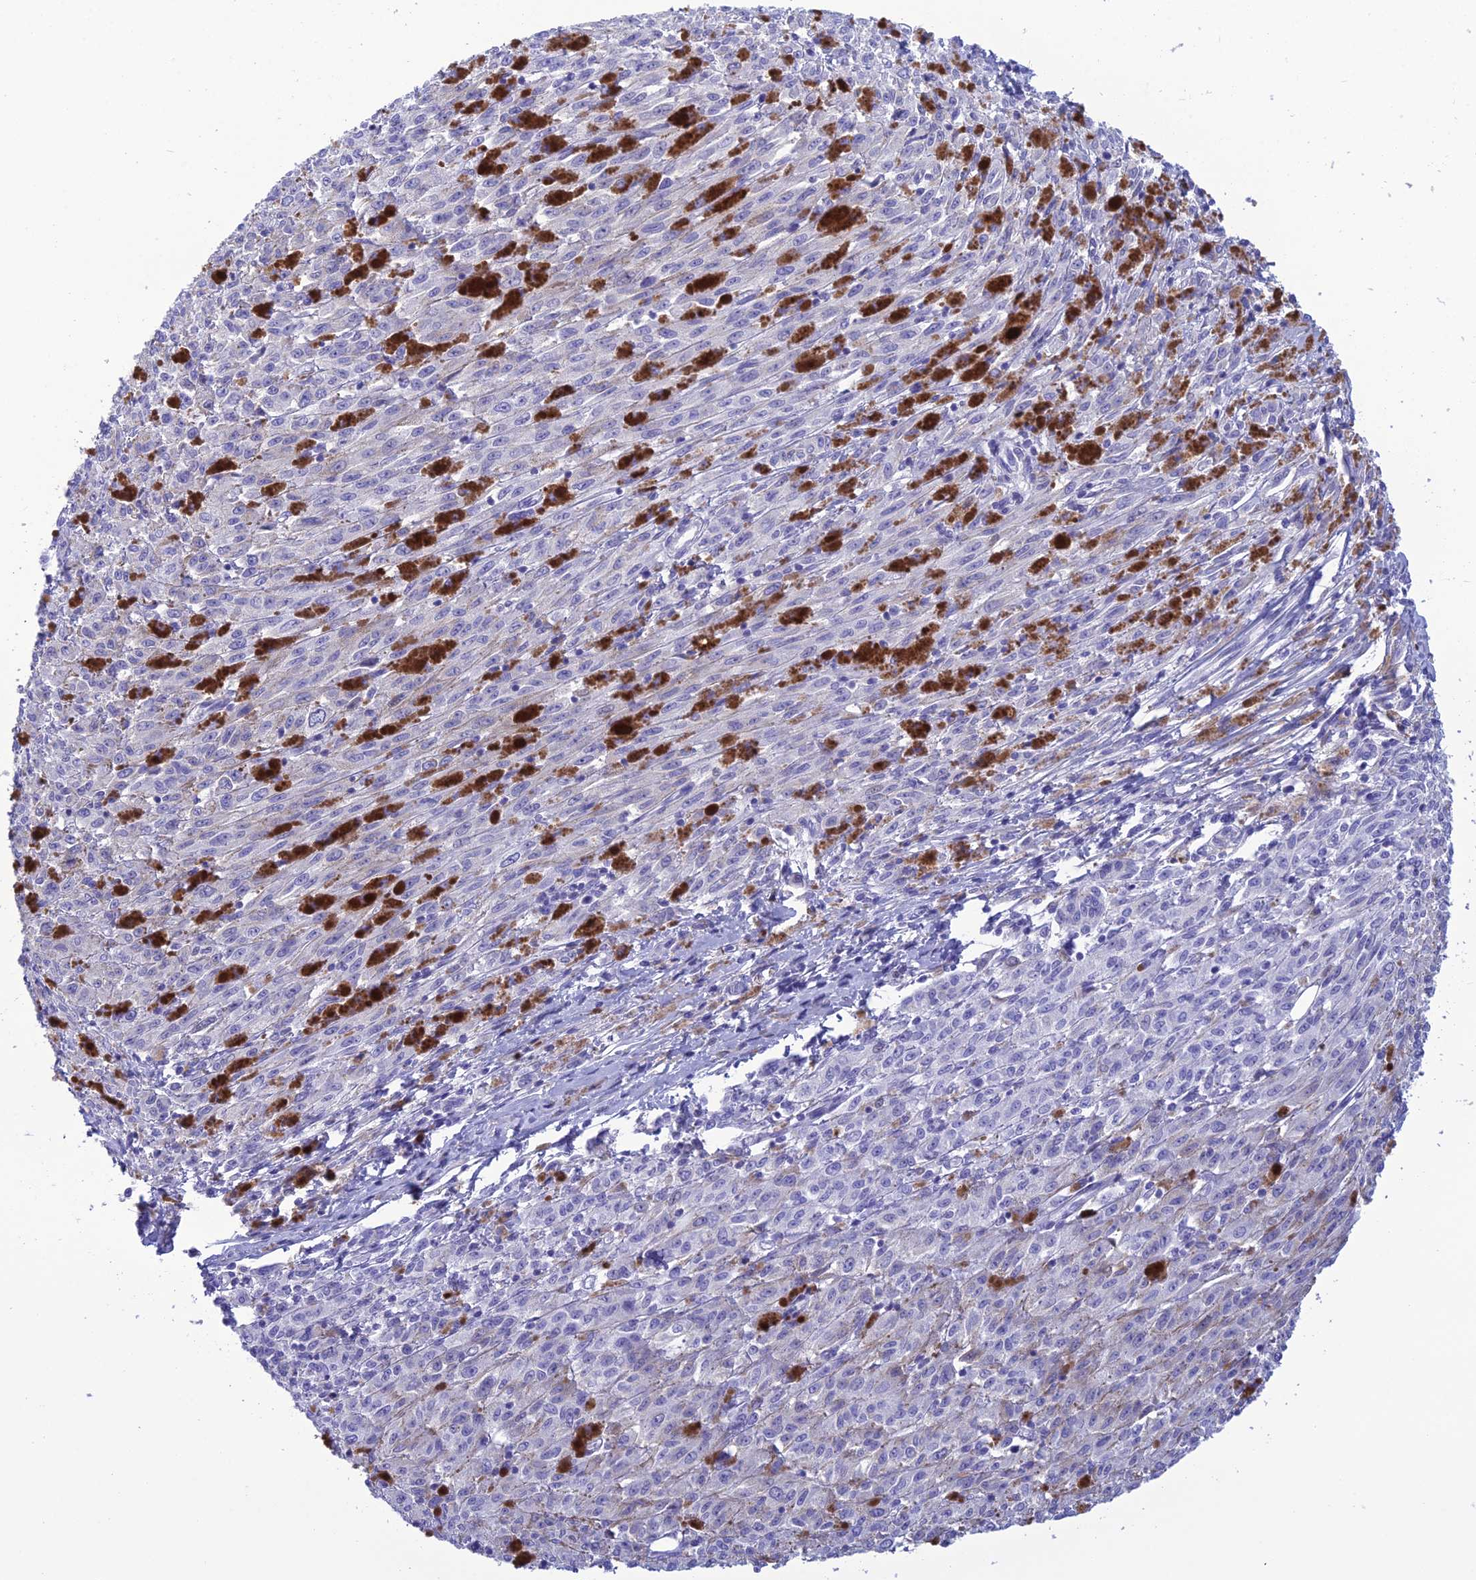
{"staining": {"intensity": "negative", "quantity": "none", "location": "none"}, "tissue": "melanoma", "cell_type": "Tumor cells", "image_type": "cancer", "snomed": [{"axis": "morphology", "description": "Malignant melanoma, NOS"}, {"axis": "topography", "description": "Skin"}], "caption": "The micrograph shows no significant expression in tumor cells of malignant melanoma.", "gene": "CRB2", "patient": {"sex": "female", "age": 52}}